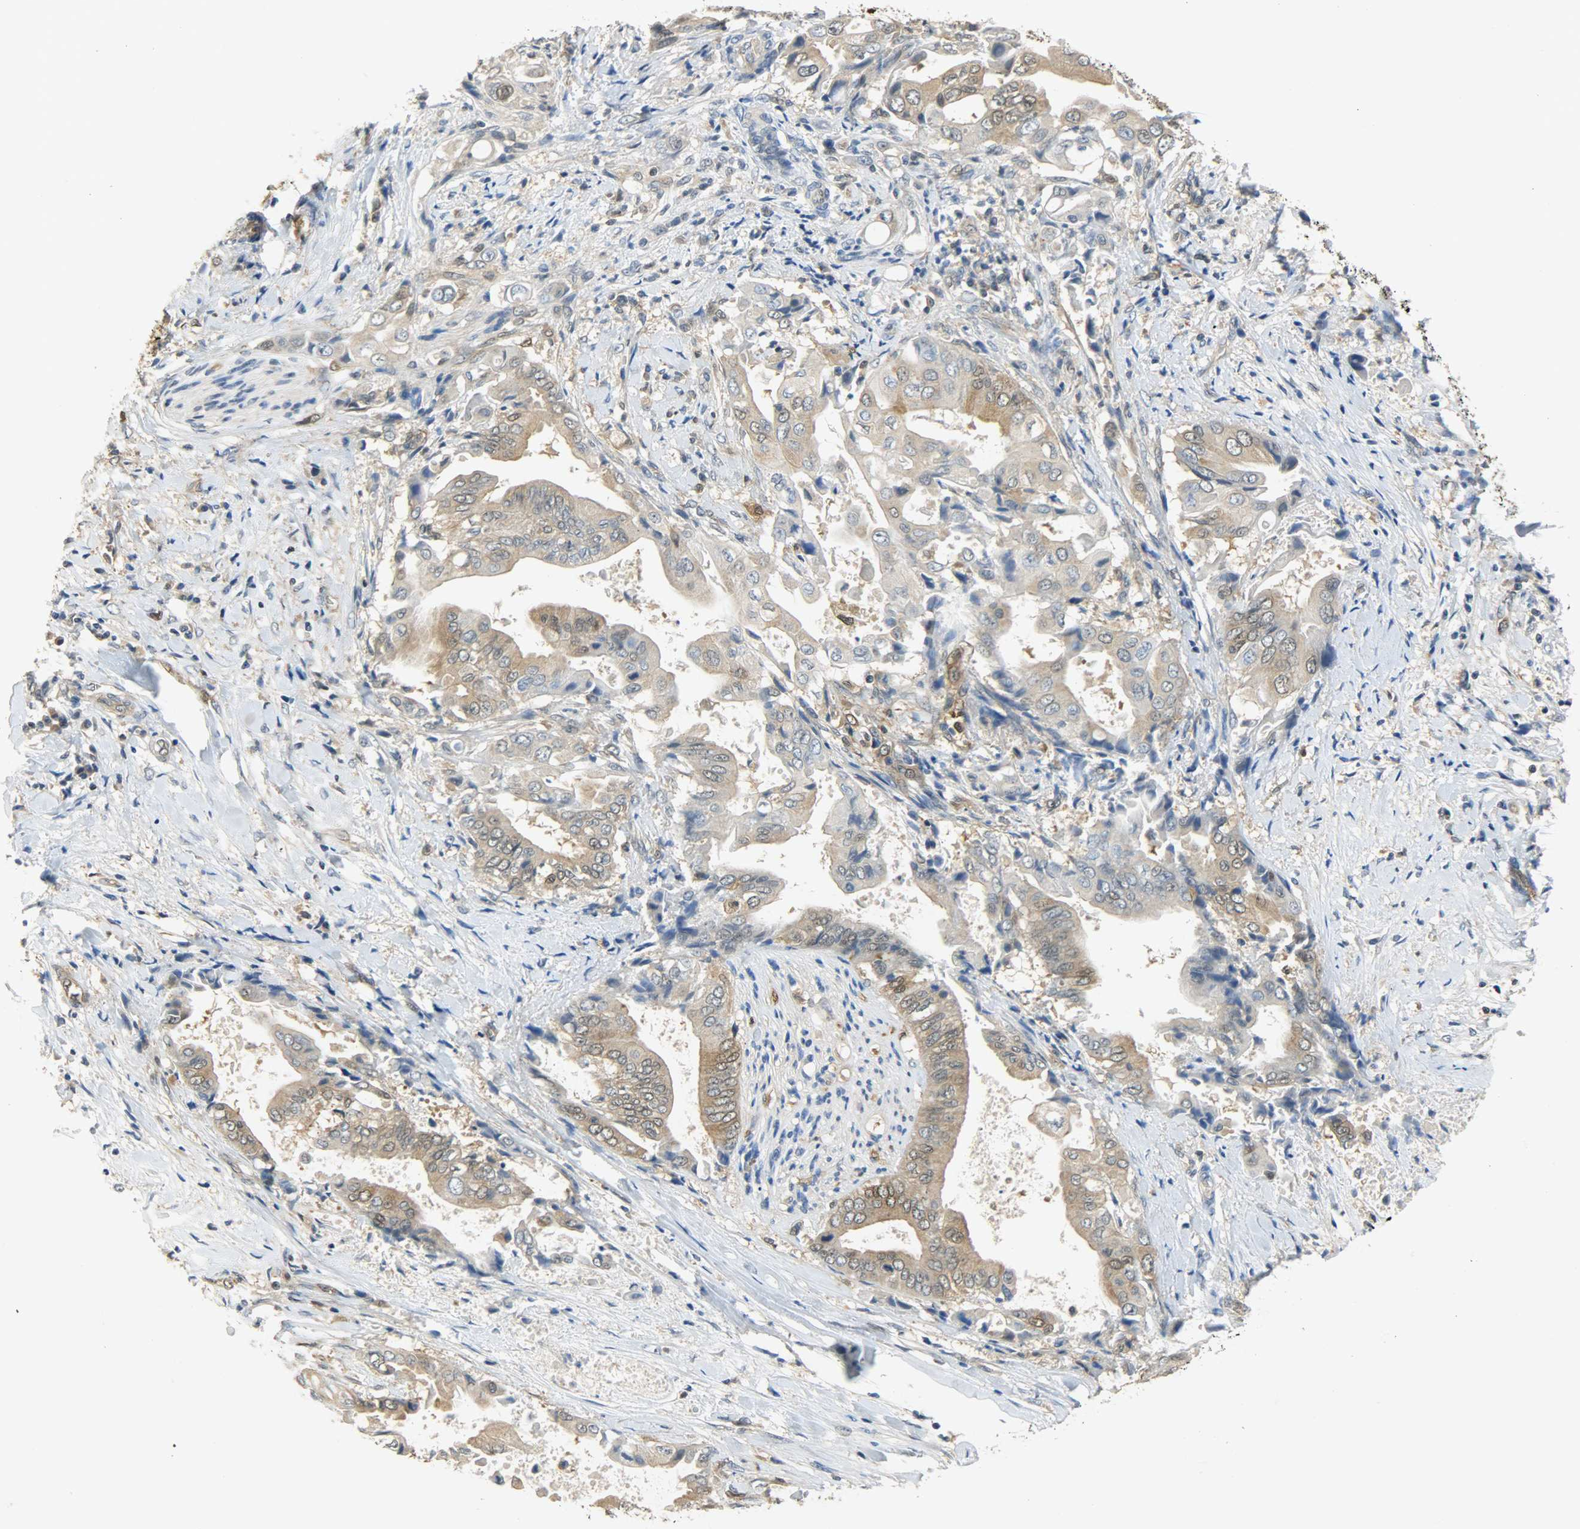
{"staining": {"intensity": "moderate", "quantity": ">75%", "location": "cytoplasmic/membranous,nuclear"}, "tissue": "liver cancer", "cell_type": "Tumor cells", "image_type": "cancer", "snomed": [{"axis": "morphology", "description": "Cholangiocarcinoma"}, {"axis": "topography", "description": "Liver"}], "caption": "Immunohistochemical staining of human cholangiocarcinoma (liver) exhibits medium levels of moderate cytoplasmic/membranous and nuclear expression in approximately >75% of tumor cells.", "gene": "EIF4EBP1", "patient": {"sex": "male", "age": 58}}